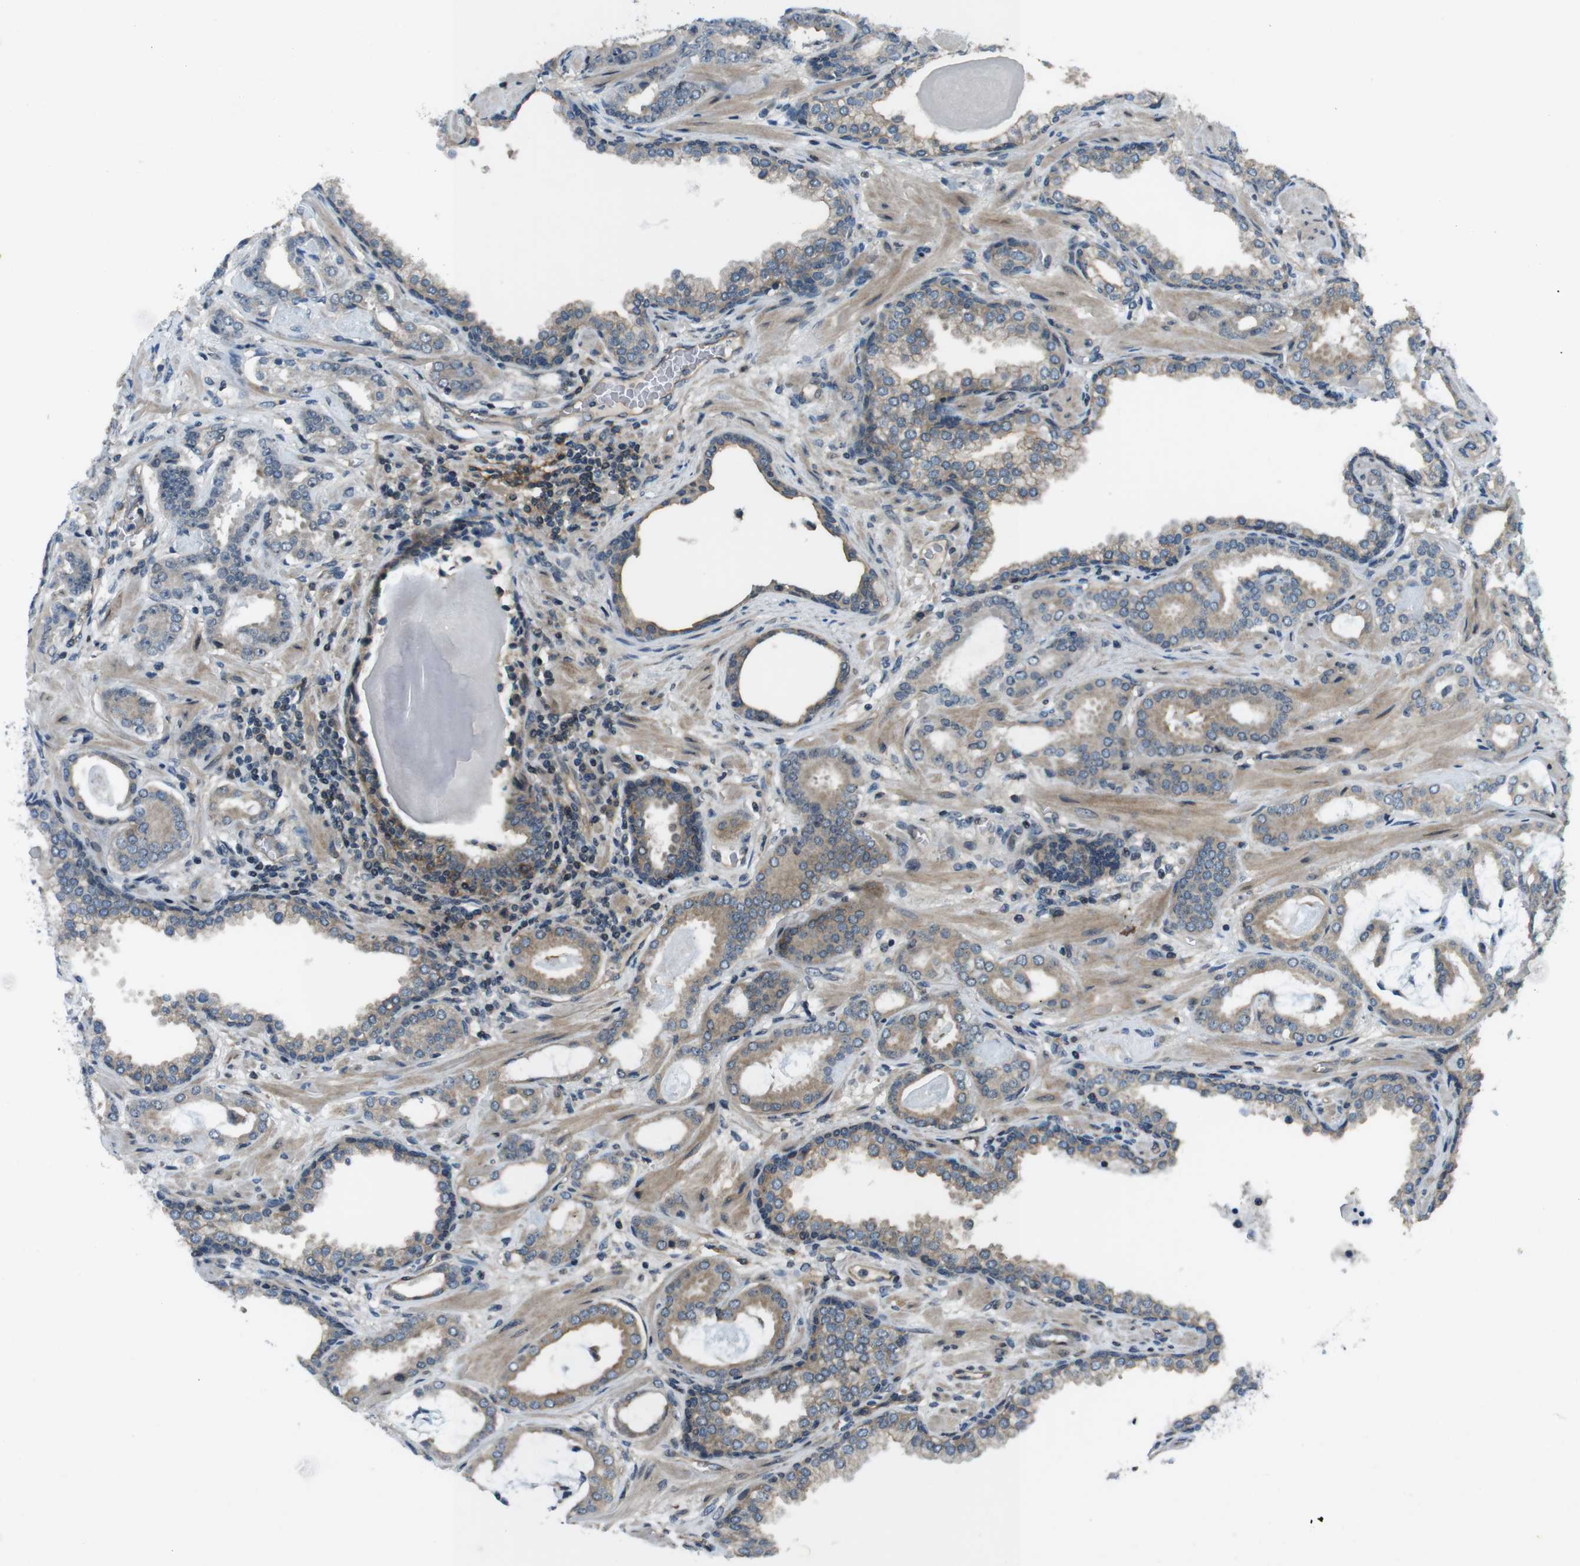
{"staining": {"intensity": "weak", "quantity": ">75%", "location": "cytoplasmic/membranous"}, "tissue": "prostate cancer", "cell_type": "Tumor cells", "image_type": "cancer", "snomed": [{"axis": "morphology", "description": "Adenocarcinoma, Low grade"}, {"axis": "topography", "description": "Prostate"}], "caption": "Immunohistochemical staining of prostate cancer (adenocarcinoma (low-grade)) reveals low levels of weak cytoplasmic/membranous protein expression in about >75% of tumor cells.", "gene": "TIAM2", "patient": {"sex": "male", "age": 53}}